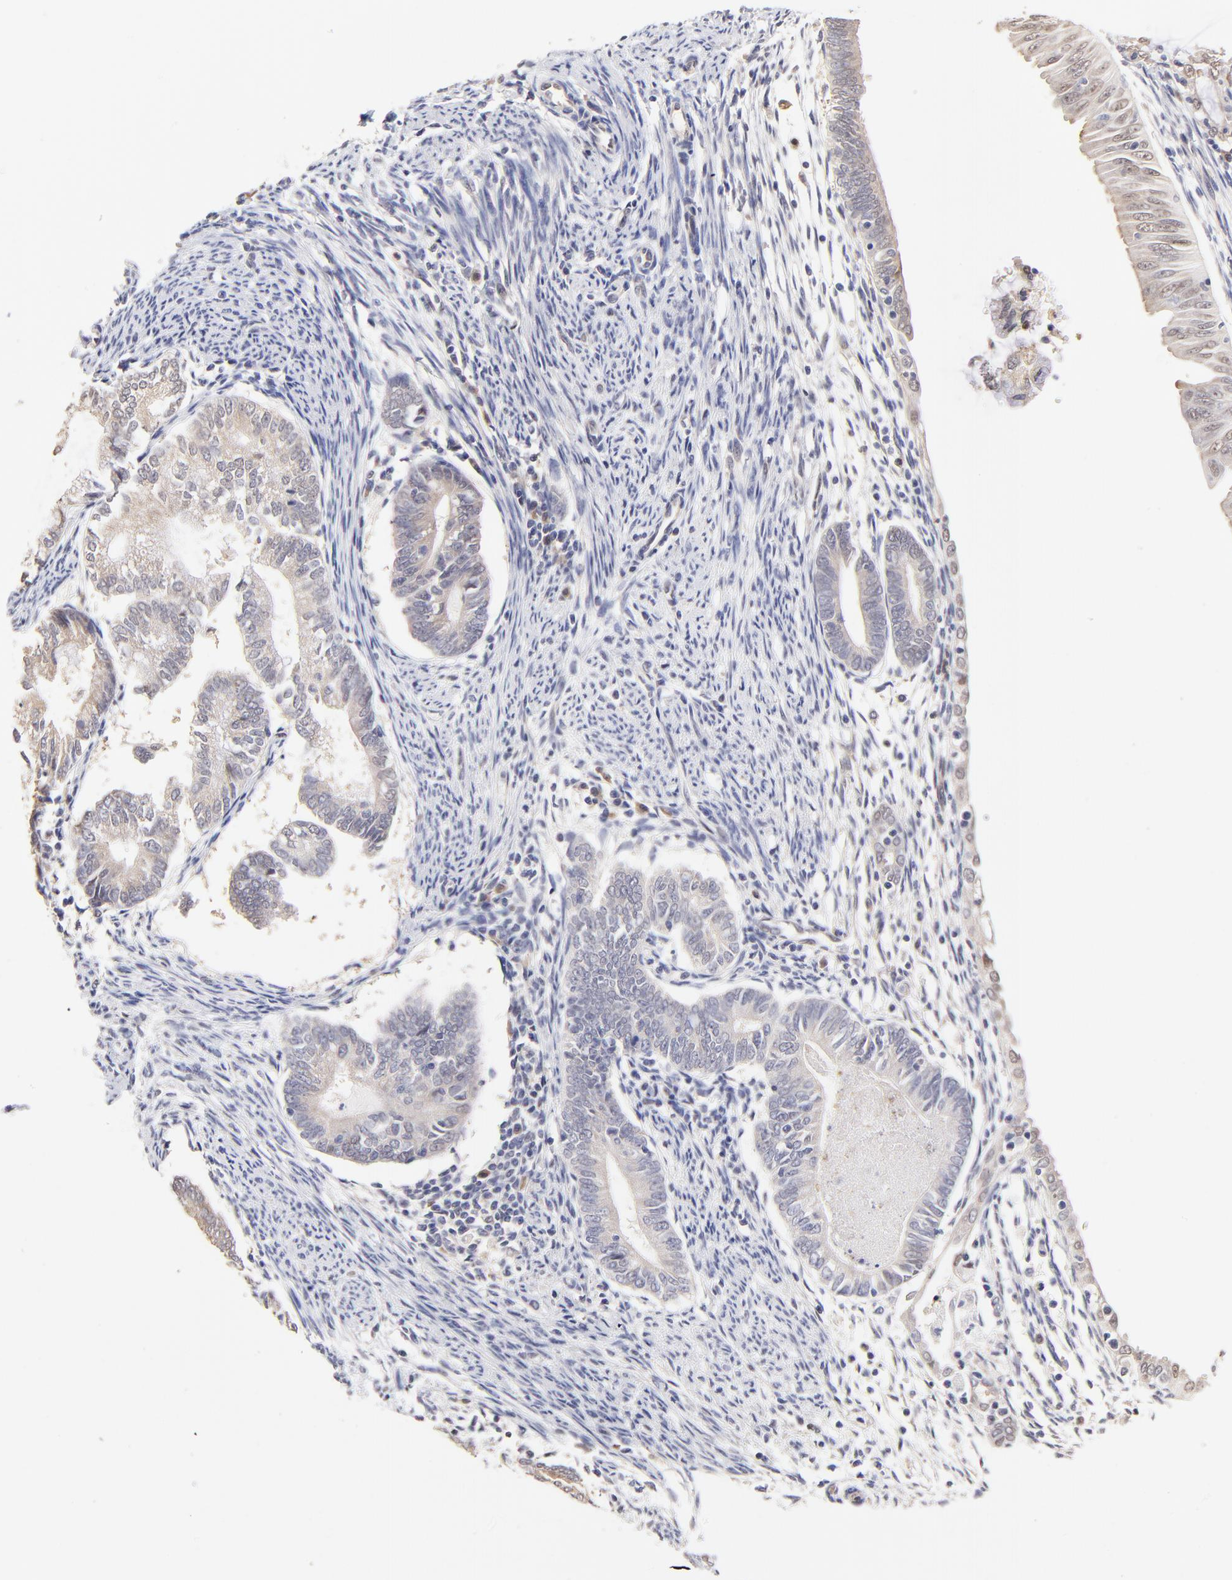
{"staining": {"intensity": "weak", "quantity": ">75%", "location": "cytoplasmic/membranous"}, "tissue": "endometrial cancer", "cell_type": "Tumor cells", "image_type": "cancer", "snomed": [{"axis": "morphology", "description": "Adenocarcinoma, NOS"}, {"axis": "topography", "description": "Endometrium"}], "caption": "About >75% of tumor cells in human endometrial cancer (adenocarcinoma) show weak cytoplasmic/membranous protein positivity as visualized by brown immunohistochemical staining.", "gene": "ZNF10", "patient": {"sex": "female", "age": 63}}